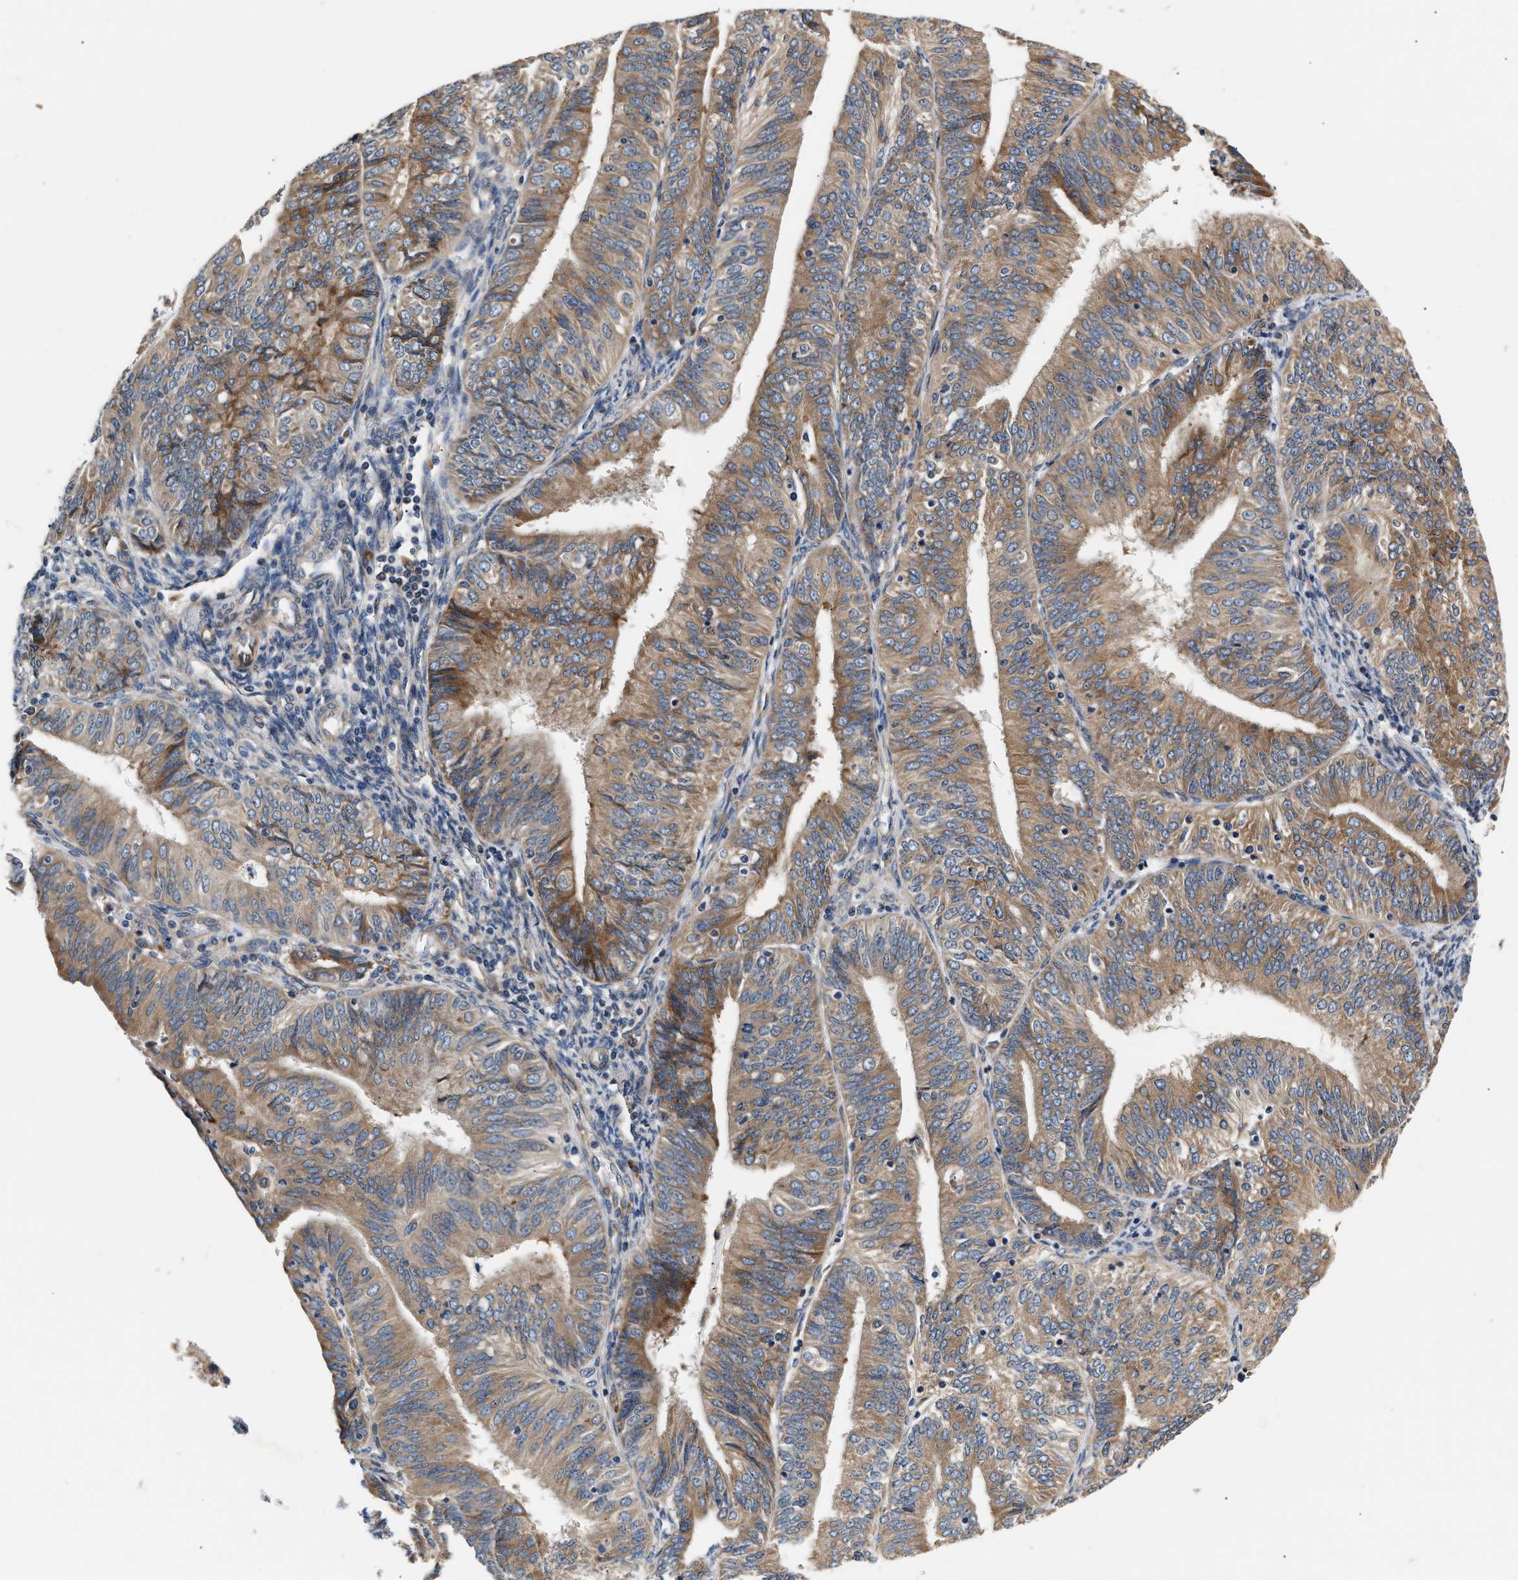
{"staining": {"intensity": "moderate", "quantity": ">75%", "location": "cytoplasmic/membranous"}, "tissue": "endometrial cancer", "cell_type": "Tumor cells", "image_type": "cancer", "snomed": [{"axis": "morphology", "description": "Adenocarcinoma, NOS"}, {"axis": "topography", "description": "Endometrium"}], "caption": "Moderate cytoplasmic/membranous protein expression is identified in about >75% of tumor cells in endometrial cancer.", "gene": "IFT74", "patient": {"sex": "female", "age": 58}}